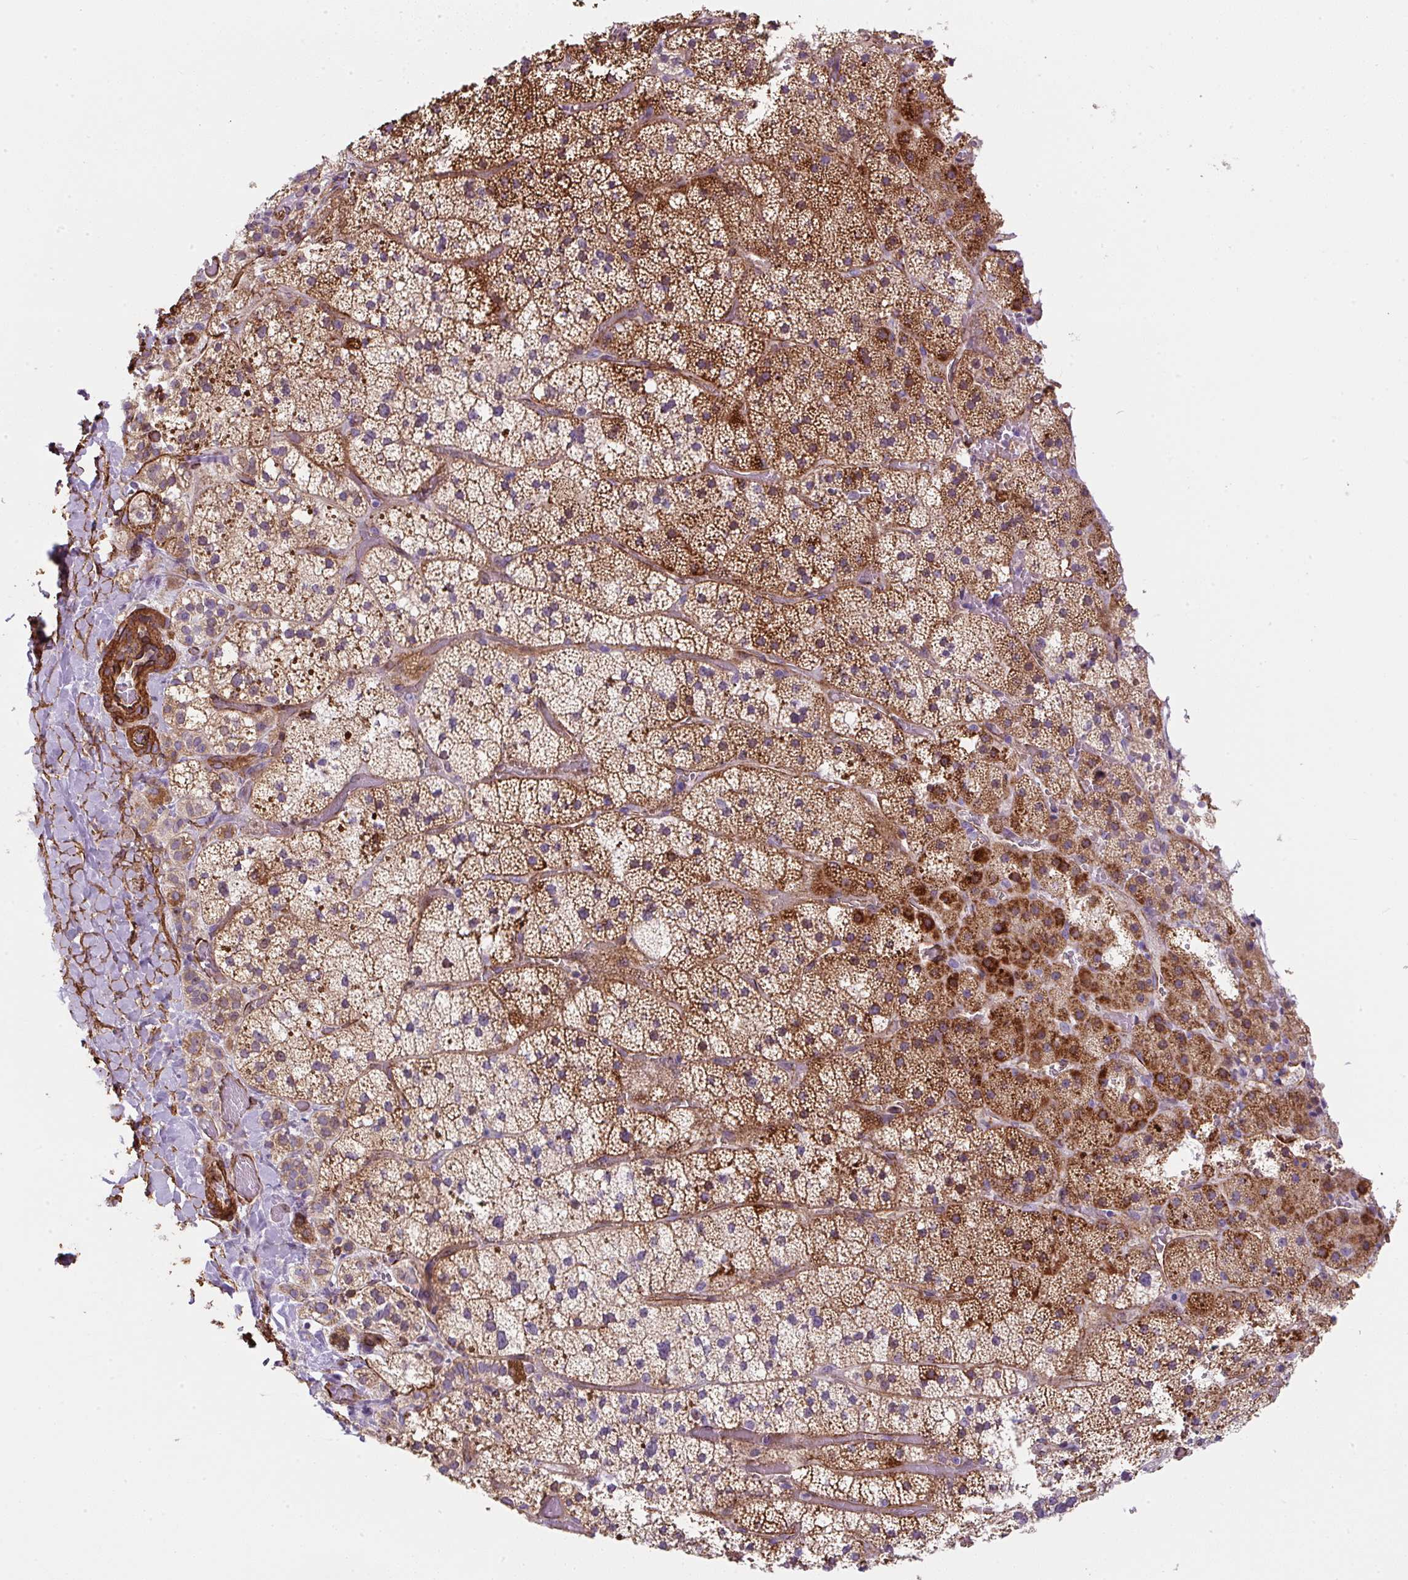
{"staining": {"intensity": "moderate", "quantity": ">75%", "location": "cytoplasmic/membranous"}, "tissue": "adrenal gland", "cell_type": "Glandular cells", "image_type": "normal", "snomed": [{"axis": "morphology", "description": "Normal tissue, NOS"}, {"axis": "topography", "description": "Adrenal gland"}], "caption": "Protein expression analysis of benign adrenal gland exhibits moderate cytoplasmic/membranous positivity in approximately >75% of glandular cells. (DAB = brown stain, brightfield microscopy at high magnification).", "gene": "ANKUB1", "patient": {"sex": "male", "age": 53}}